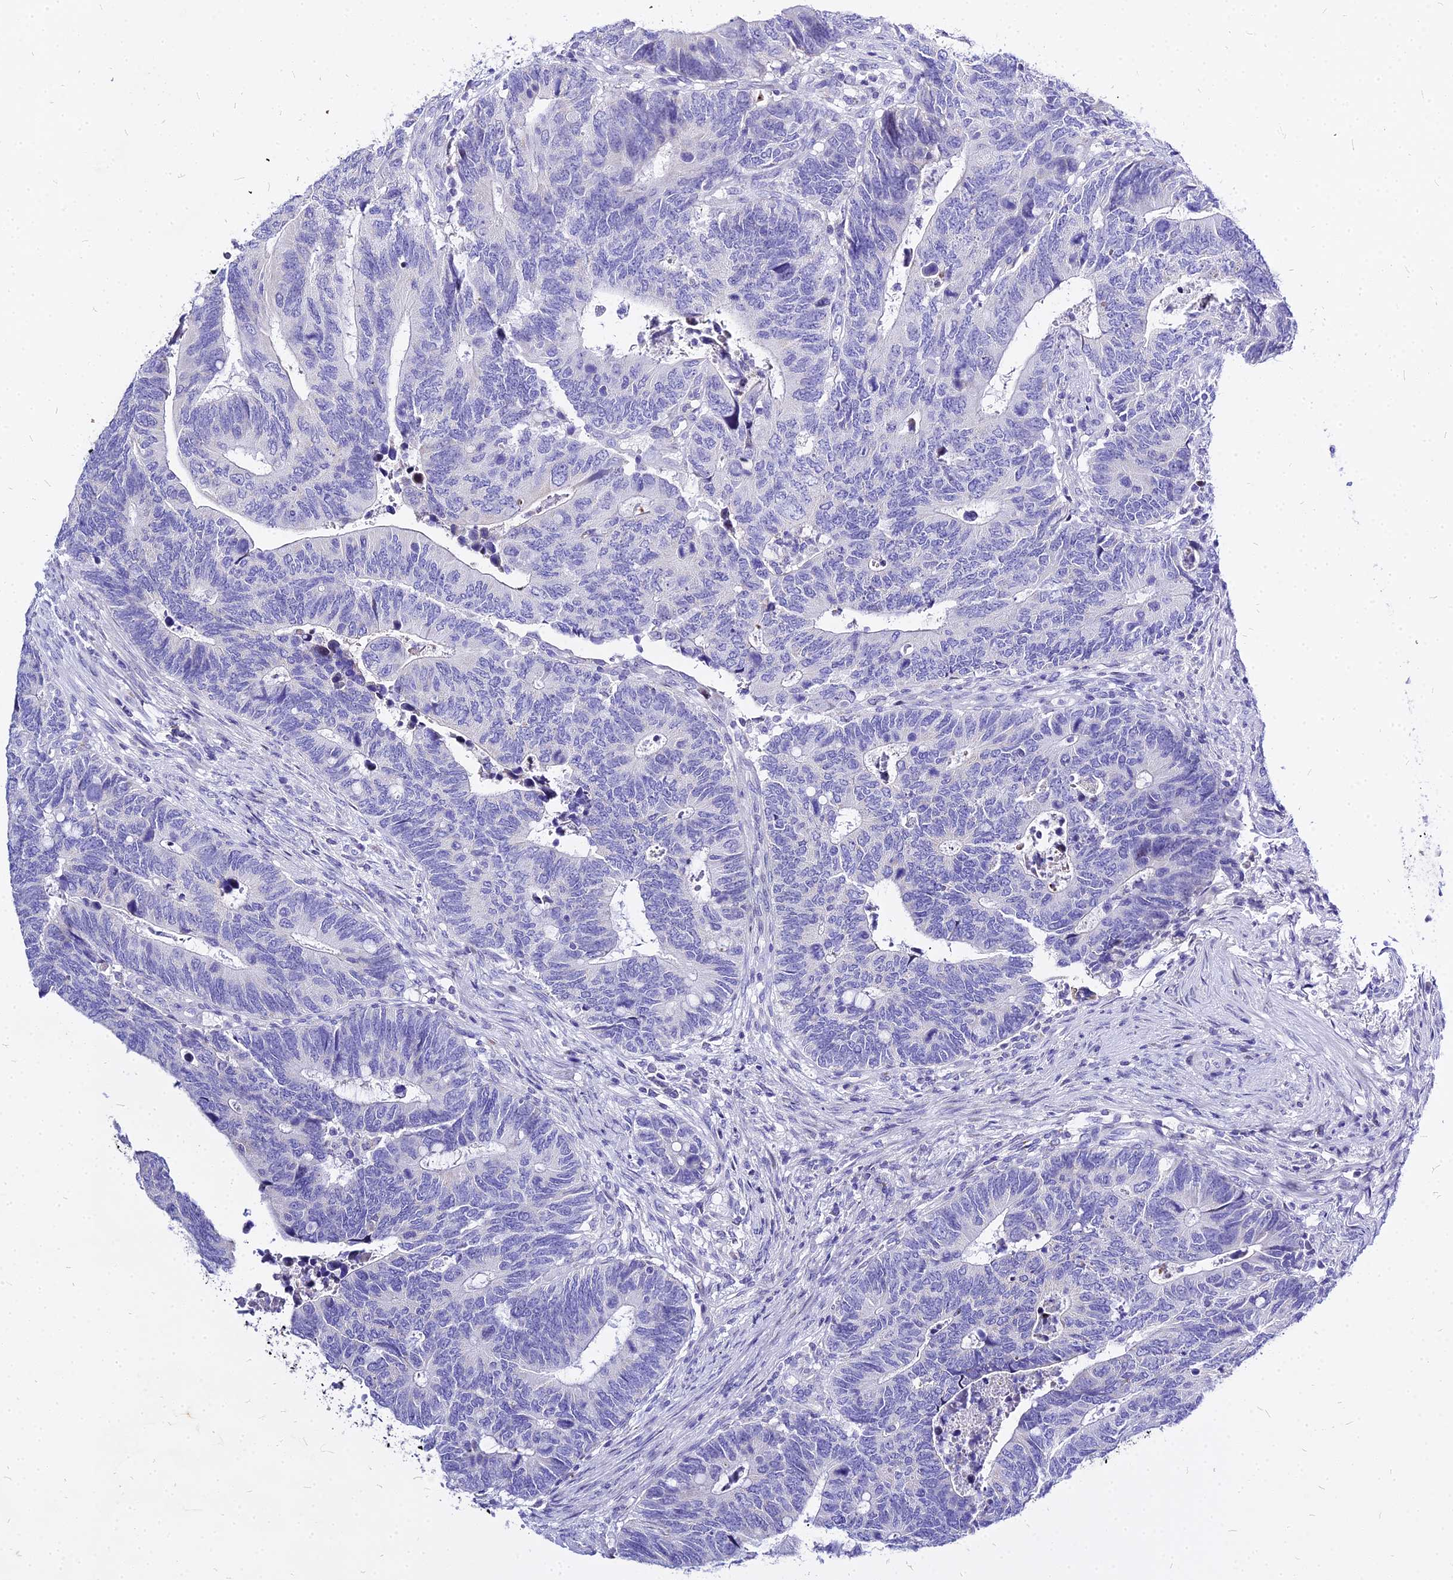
{"staining": {"intensity": "negative", "quantity": "none", "location": "none"}, "tissue": "colorectal cancer", "cell_type": "Tumor cells", "image_type": "cancer", "snomed": [{"axis": "morphology", "description": "Adenocarcinoma, NOS"}, {"axis": "topography", "description": "Colon"}], "caption": "Immunohistochemistry image of neoplastic tissue: adenocarcinoma (colorectal) stained with DAB (3,3'-diaminobenzidine) demonstrates no significant protein staining in tumor cells.", "gene": "CARD18", "patient": {"sex": "male", "age": 87}}